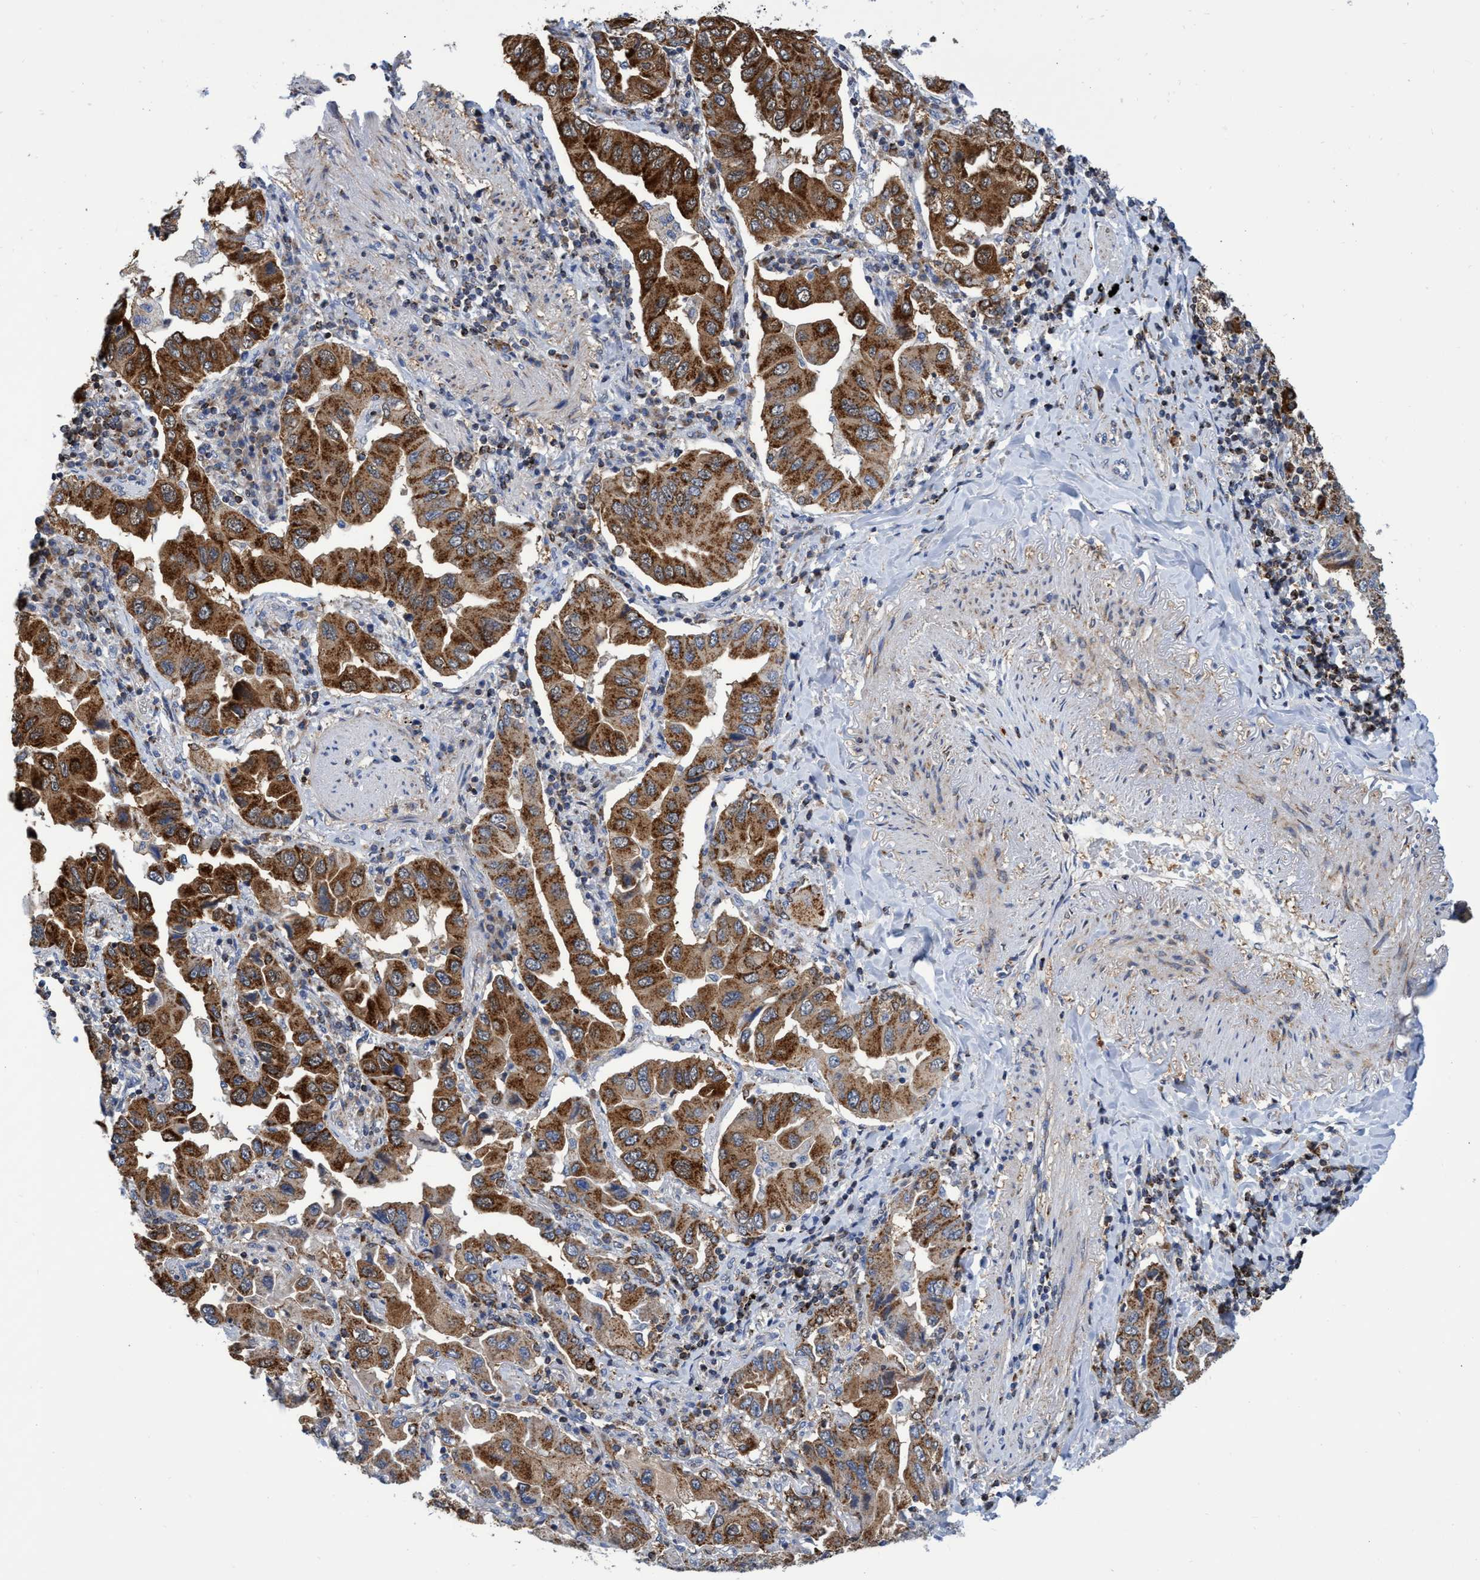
{"staining": {"intensity": "strong", "quantity": ">75%", "location": "cytoplasmic/membranous"}, "tissue": "lung cancer", "cell_type": "Tumor cells", "image_type": "cancer", "snomed": [{"axis": "morphology", "description": "Adenocarcinoma, NOS"}, {"axis": "topography", "description": "Lung"}], "caption": "Lung cancer (adenocarcinoma) stained for a protein demonstrates strong cytoplasmic/membranous positivity in tumor cells. (DAB = brown stain, brightfield microscopy at high magnification).", "gene": "CRYZ", "patient": {"sex": "female", "age": 65}}